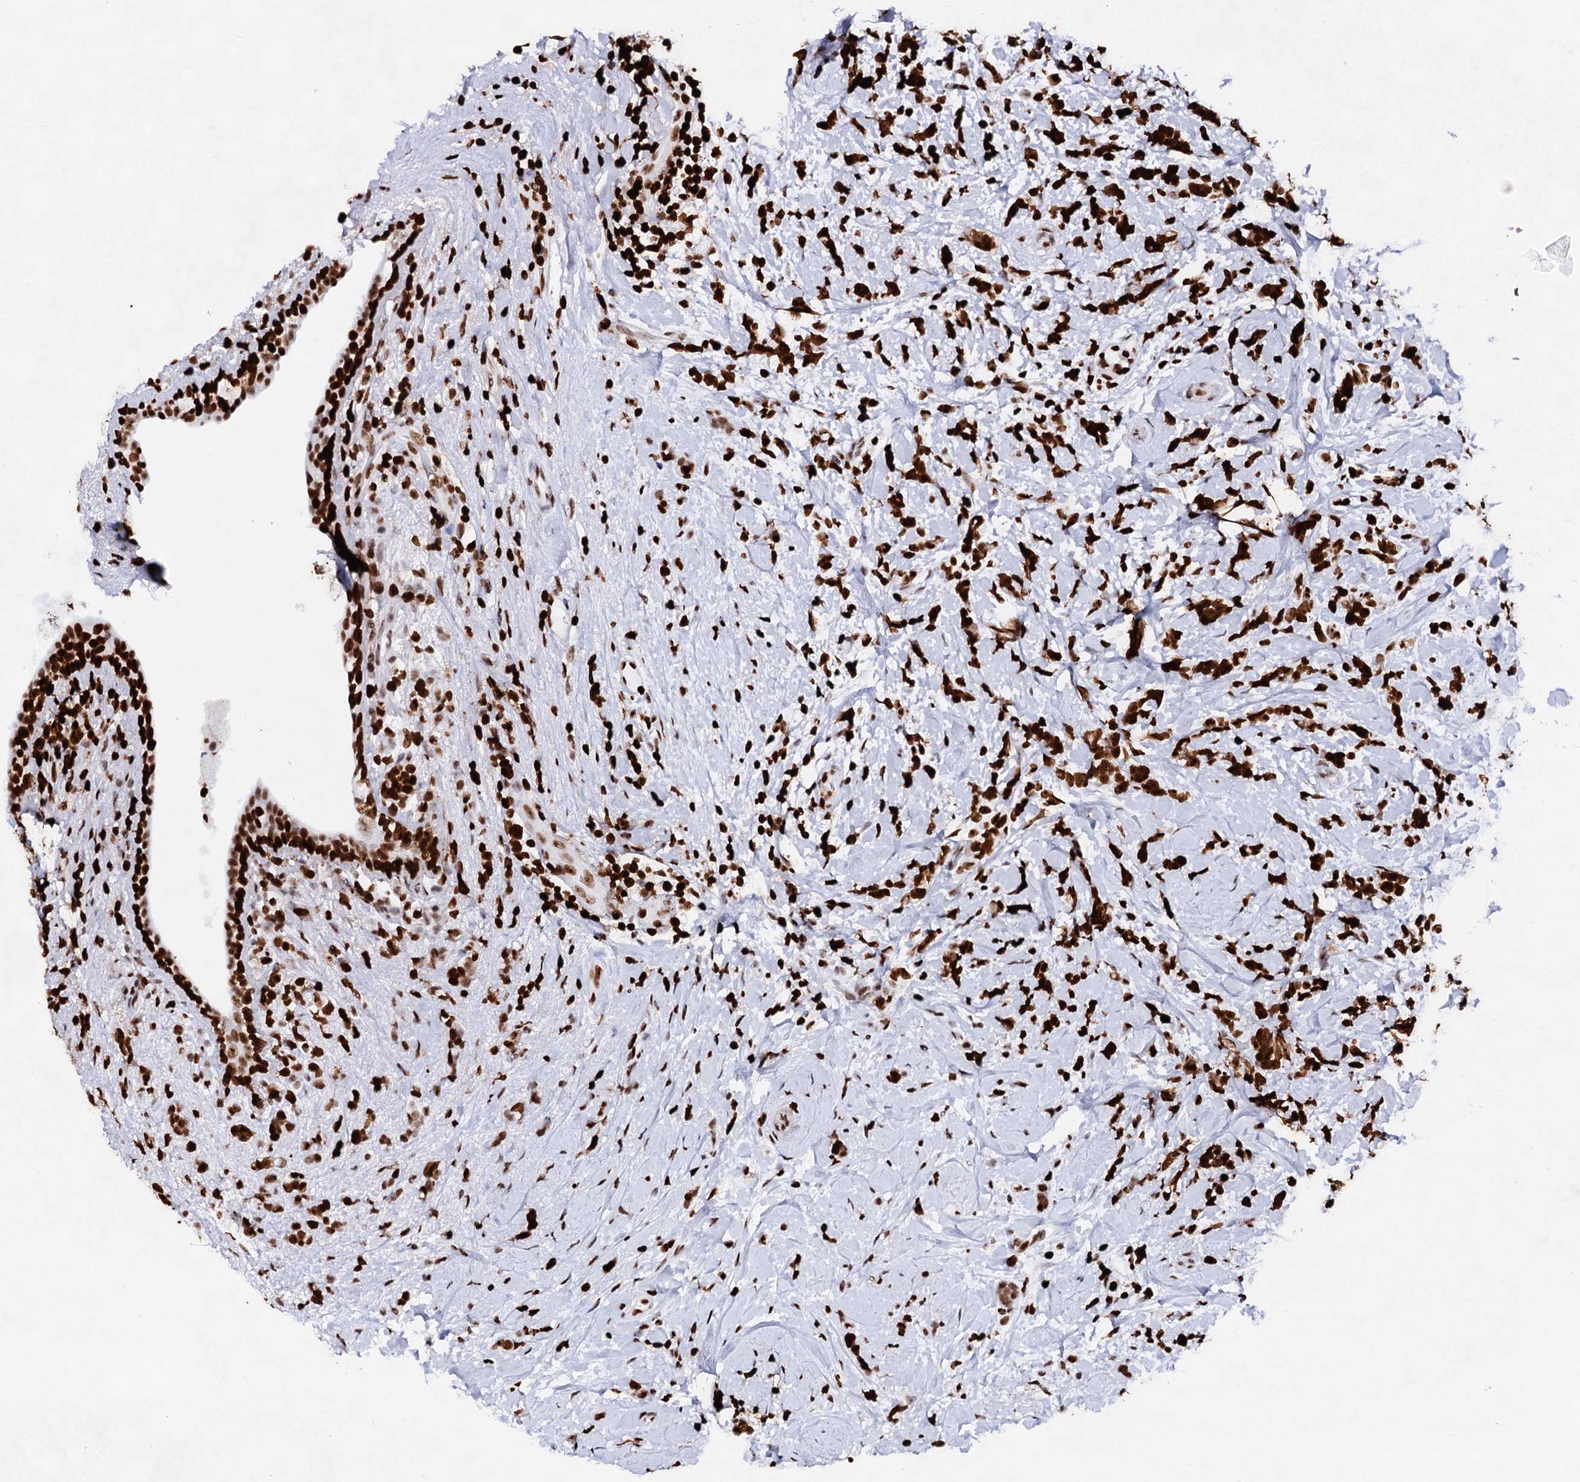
{"staining": {"intensity": "strong", "quantity": ">75%", "location": "nuclear"}, "tissue": "breast cancer", "cell_type": "Tumor cells", "image_type": "cancer", "snomed": [{"axis": "morphology", "description": "Lobular carcinoma"}, {"axis": "topography", "description": "Breast"}], "caption": "Protein staining by immunohistochemistry exhibits strong nuclear expression in approximately >75% of tumor cells in breast lobular carcinoma. The protein of interest is shown in brown color, while the nuclei are stained blue.", "gene": "HMGB2", "patient": {"sex": "female", "age": 58}}